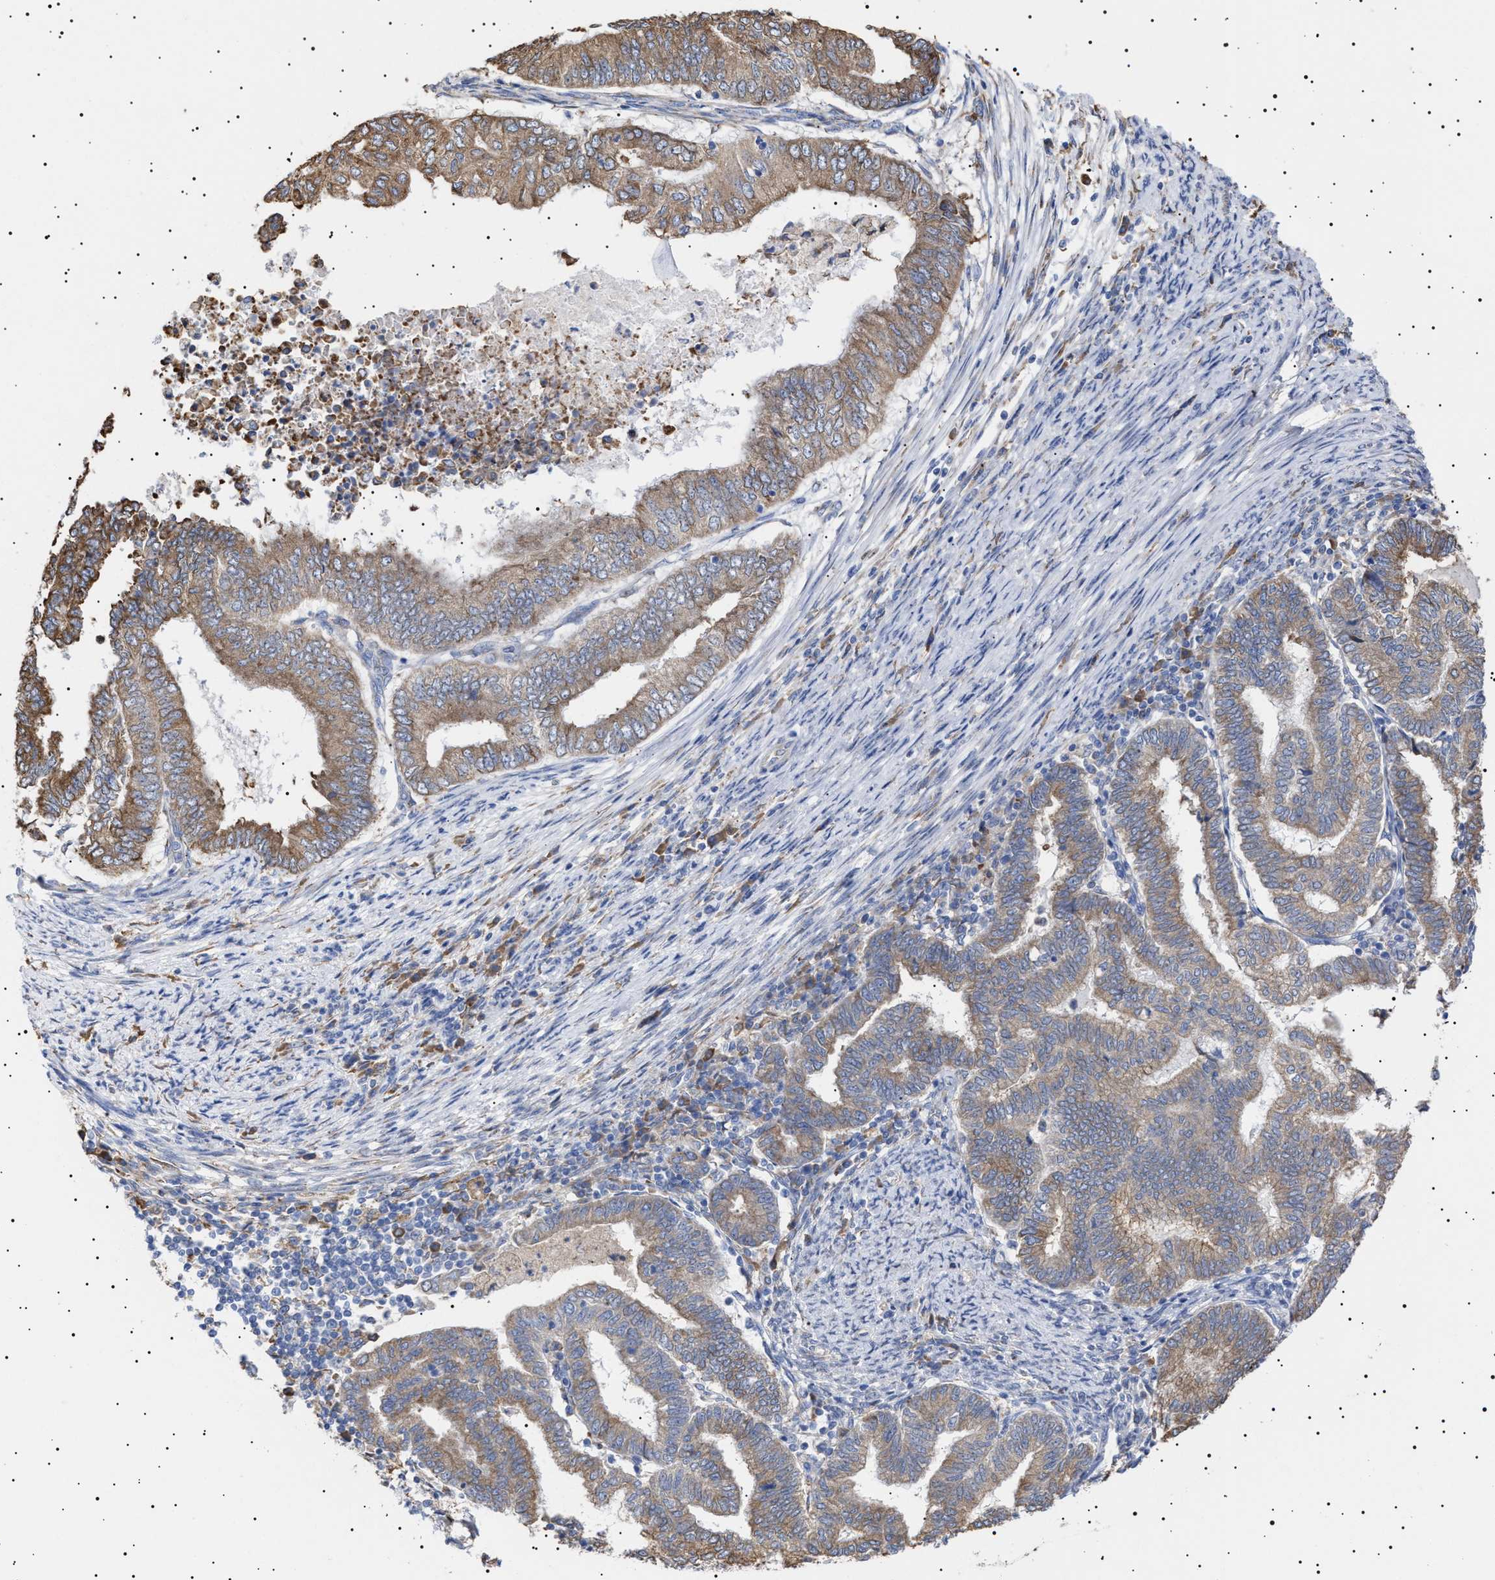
{"staining": {"intensity": "moderate", "quantity": ">75%", "location": "cytoplasmic/membranous"}, "tissue": "endometrial cancer", "cell_type": "Tumor cells", "image_type": "cancer", "snomed": [{"axis": "morphology", "description": "Polyp, NOS"}, {"axis": "morphology", "description": "Adenocarcinoma, NOS"}, {"axis": "morphology", "description": "Adenoma, NOS"}, {"axis": "topography", "description": "Endometrium"}], "caption": "Immunohistochemistry of human endometrial cancer (polyp) demonstrates medium levels of moderate cytoplasmic/membranous positivity in about >75% of tumor cells. Using DAB (3,3'-diaminobenzidine) (brown) and hematoxylin (blue) stains, captured at high magnification using brightfield microscopy.", "gene": "ERCC6L2", "patient": {"sex": "female", "age": 79}}